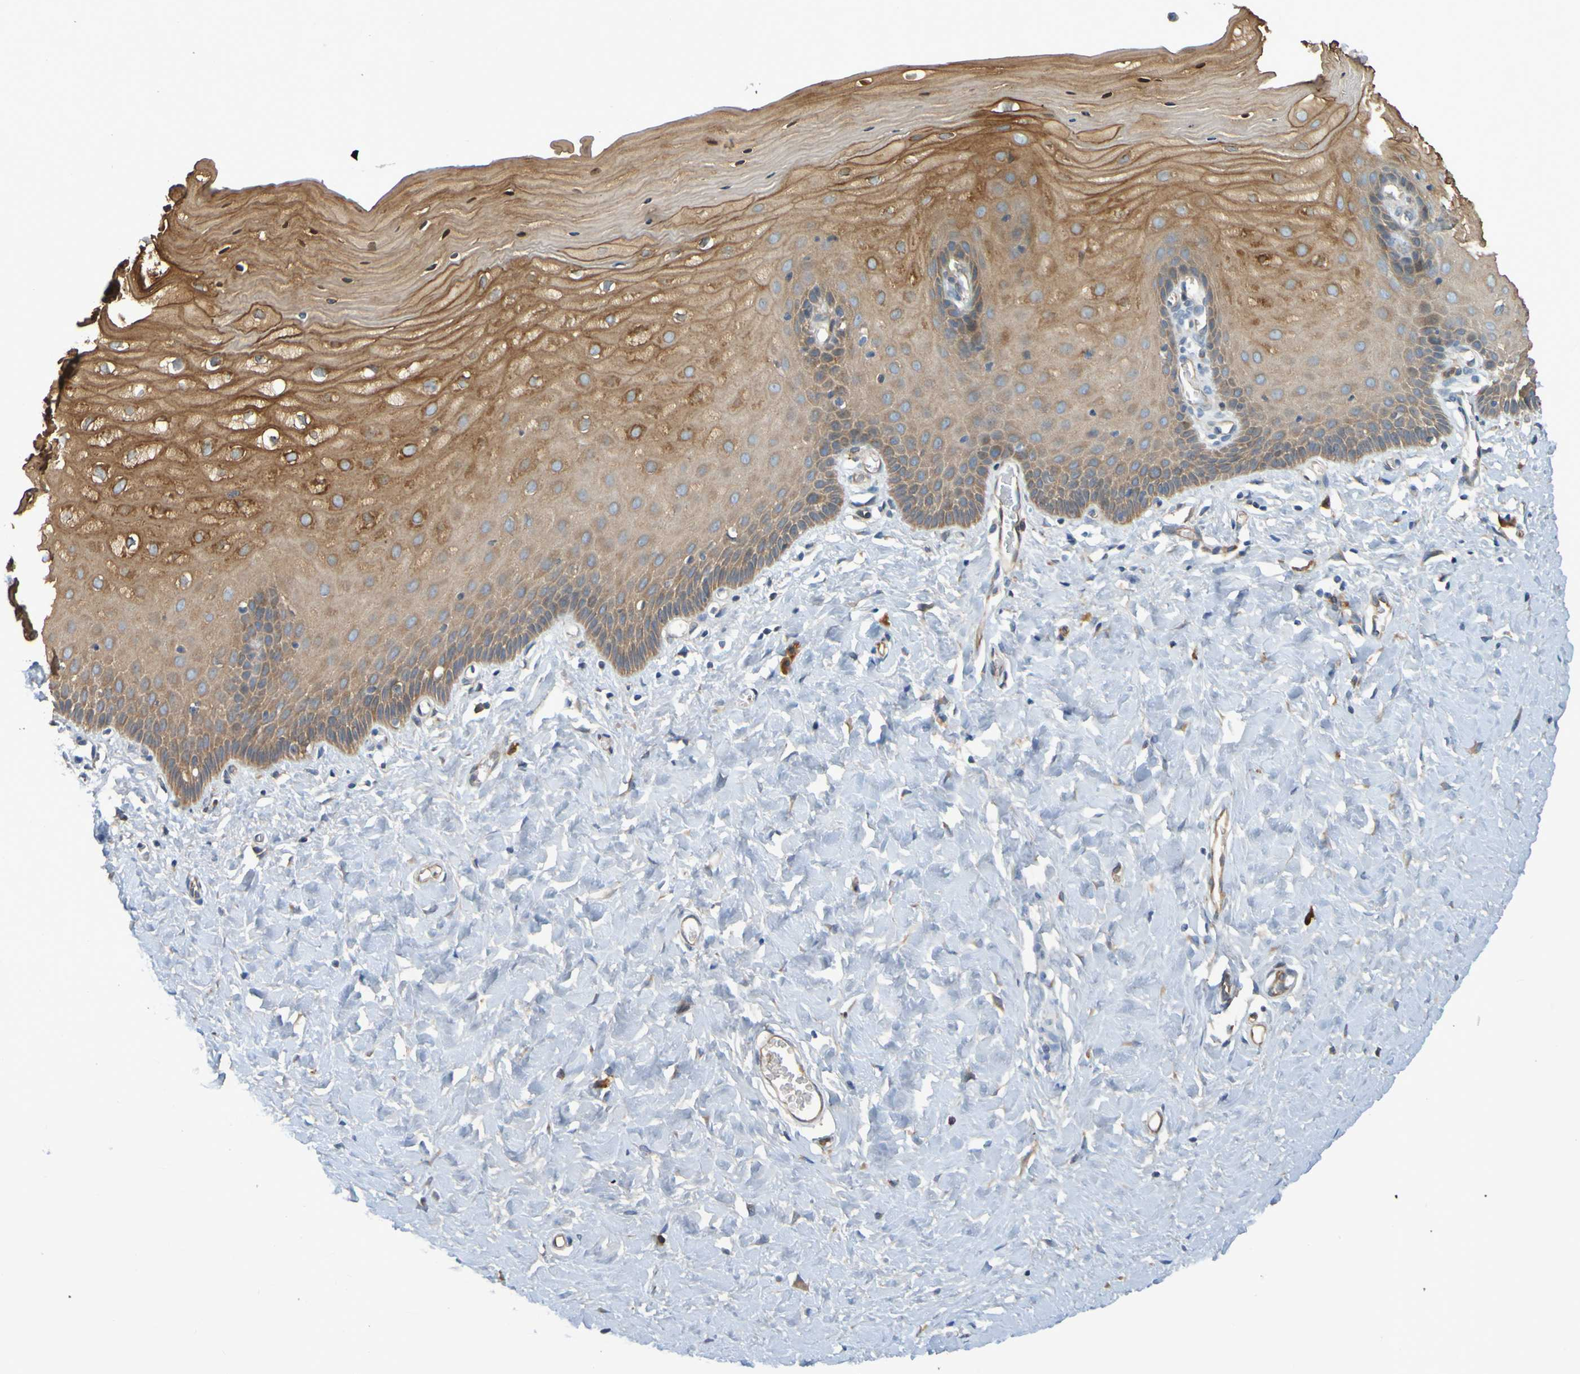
{"staining": {"intensity": "moderate", "quantity": ">75%", "location": "cytoplasmic/membranous"}, "tissue": "cervix", "cell_type": "Glandular cells", "image_type": "normal", "snomed": [{"axis": "morphology", "description": "Normal tissue, NOS"}, {"axis": "topography", "description": "Cervix"}], "caption": "Immunohistochemical staining of benign cervix exhibits >75% levels of moderate cytoplasmic/membranous protein positivity in about >75% of glandular cells. The staining was performed using DAB (3,3'-diaminobenzidine), with brown indicating positive protein expression. Nuclei are stained blue with hematoxylin.", "gene": "DNAJC4", "patient": {"sex": "female", "age": 55}}